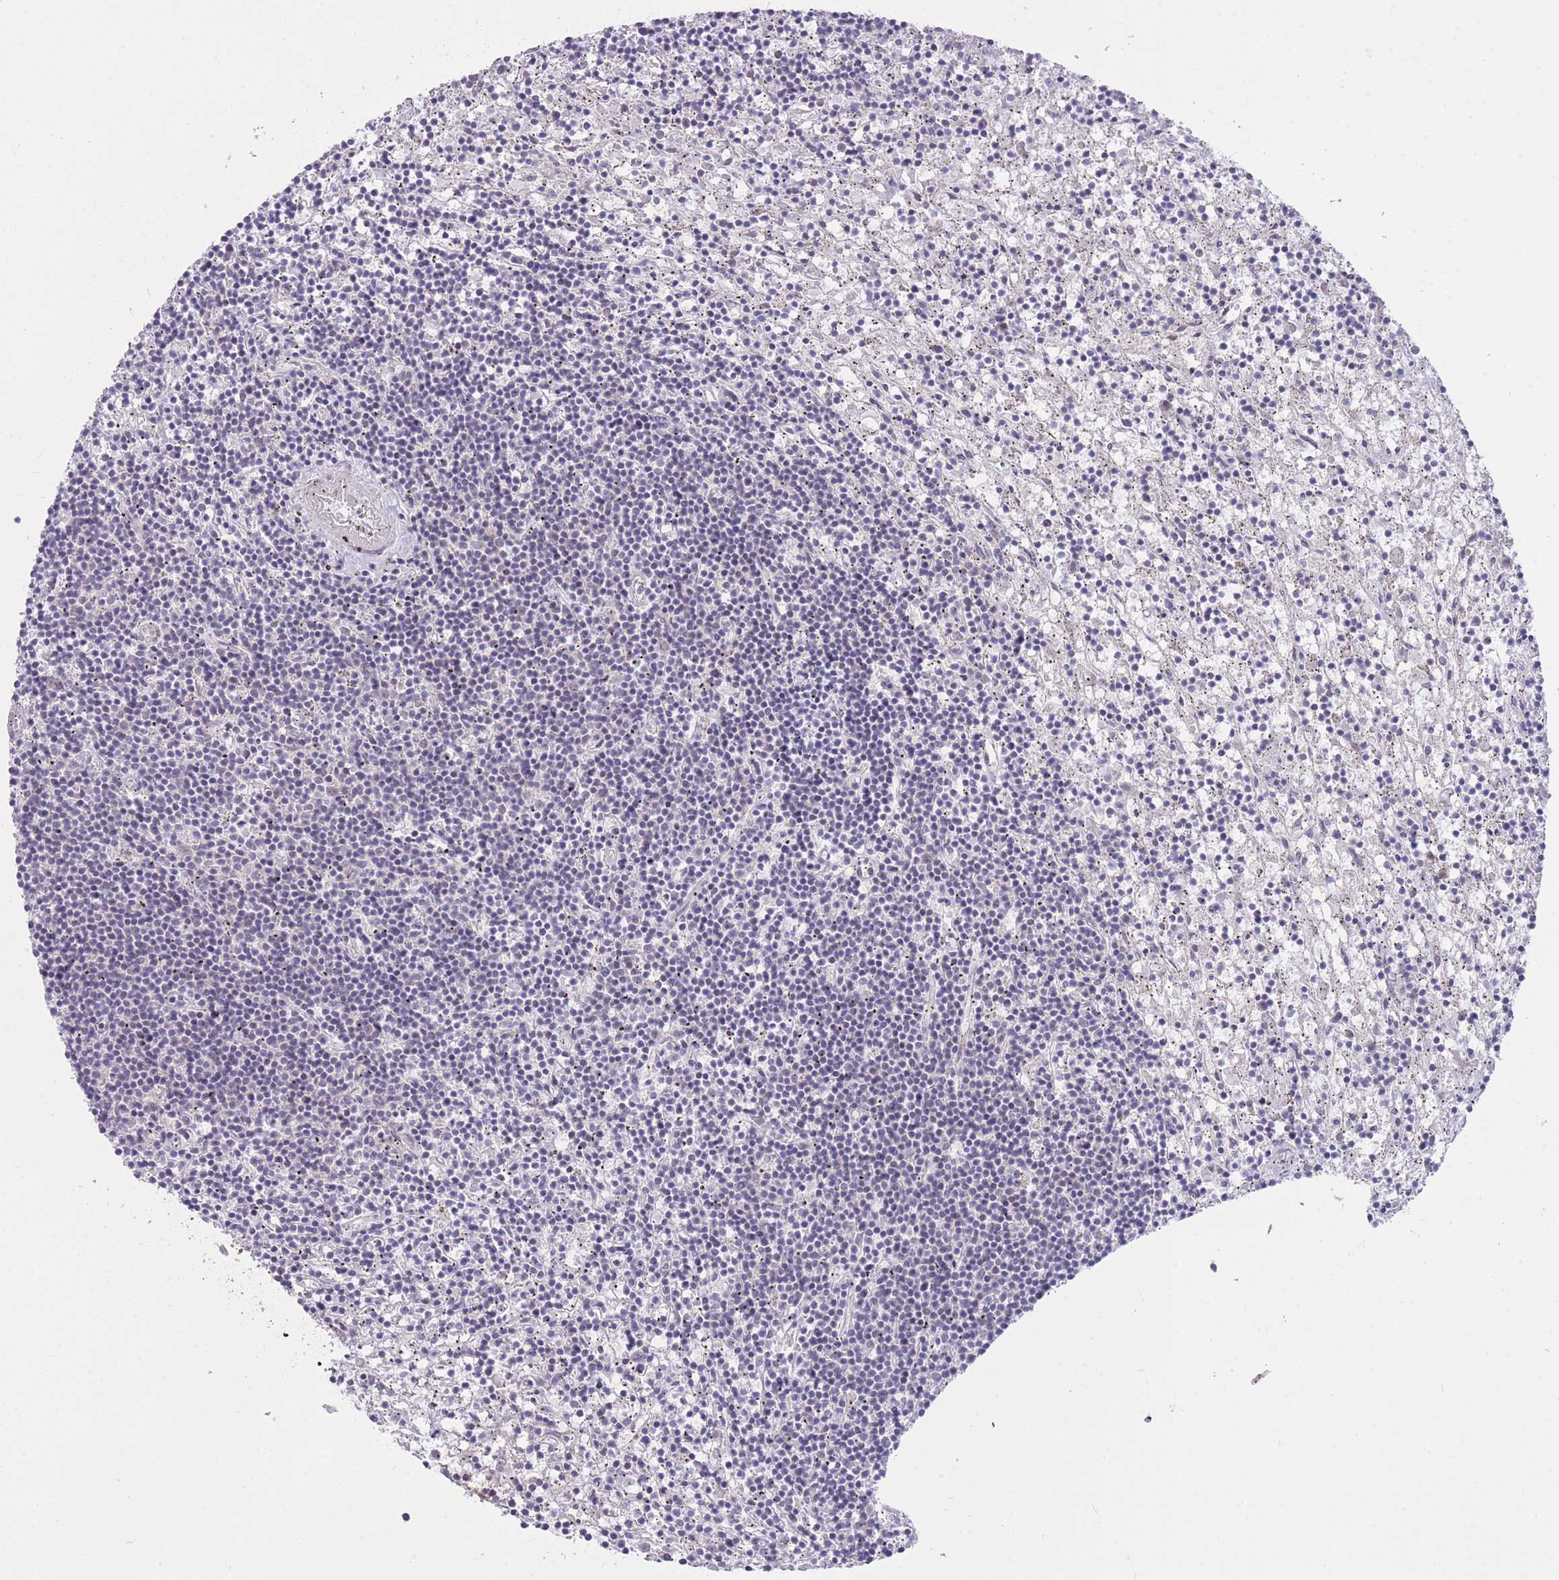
{"staining": {"intensity": "negative", "quantity": "none", "location": "none"}, "tissue": "lymphoma", "cell_type": "Tumor cells", "image_type": "cancer", "snomed": [{"axis": "morphology", "description": "Malignant lymphoma, non-Hodgkin's type, Low grade"}, {"axis": "topography", "description": "Spleen"}], "caption": "IHC photomicrograph of neoplastic tissue: human low-grade malignant lymphoma, non-Hodgkin's type stained with DAB (3,3'-diaminobenzidine) reveals no significant protein positivity in tumor cells.", "gene": "RIC8A", "patient": {"sex": "male", "age": 76}}